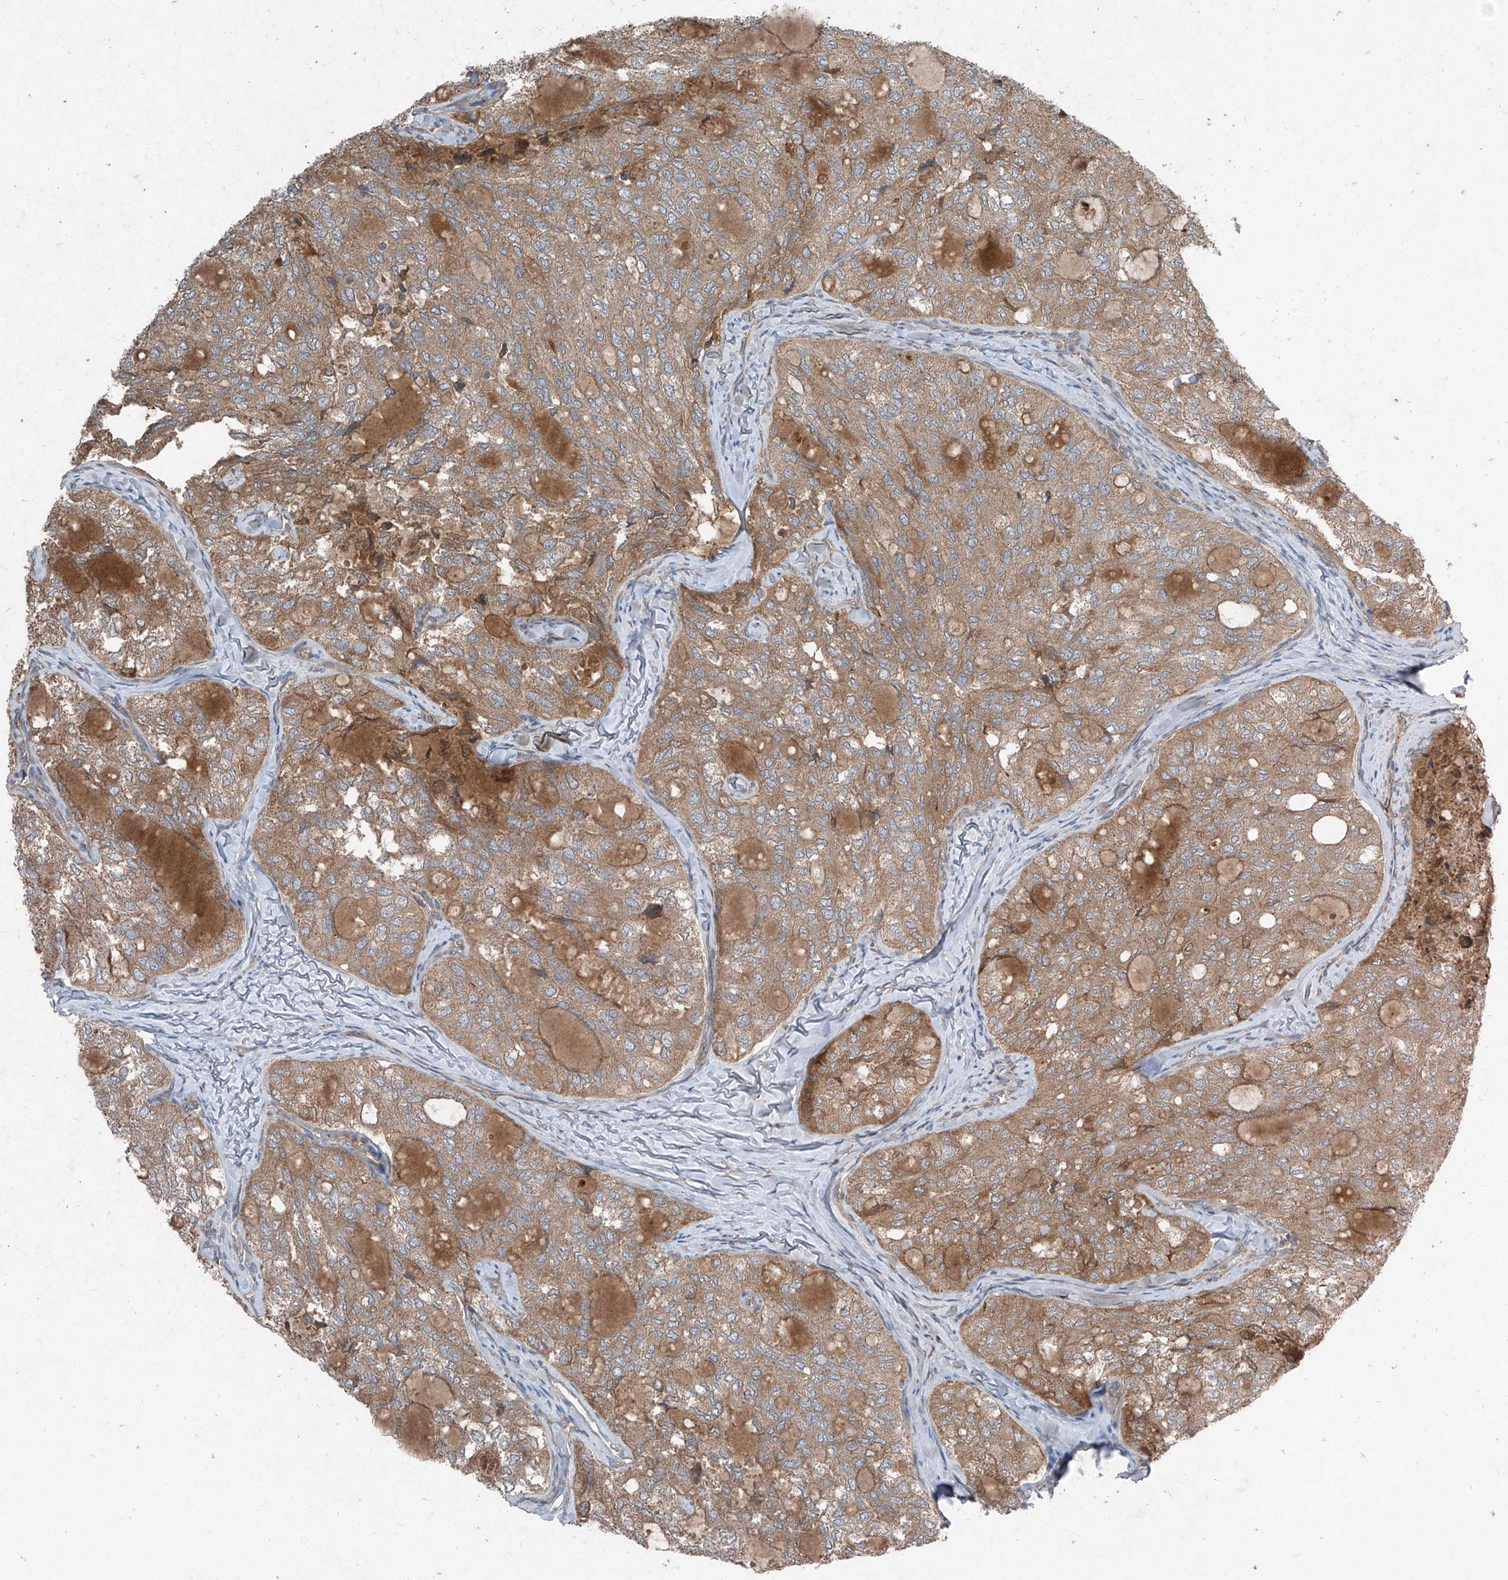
{"staining": {"intensity": "moderate", "quantity": ">75%", "location": "cytoplasmic/membranous"}, "tissue": "thyroid cancer", "cell_type": "Tumor cells", "image_type": "cancer", "snomed": [{"axis": "morphology", "description": "Follicular adenoma carcinoma, NOS"}, {"axis": "topography", "description": "Thyroid gland"}], "caption": "Immunohistochemical staining of follicular adenoma carcinoma (thyroid) displays medium levels of moderate cytoplasmic/membranous expression in about >75% of tumor cells.", "gene": "FOXRED2", "patient": {"sex": "male", "age": 75}}